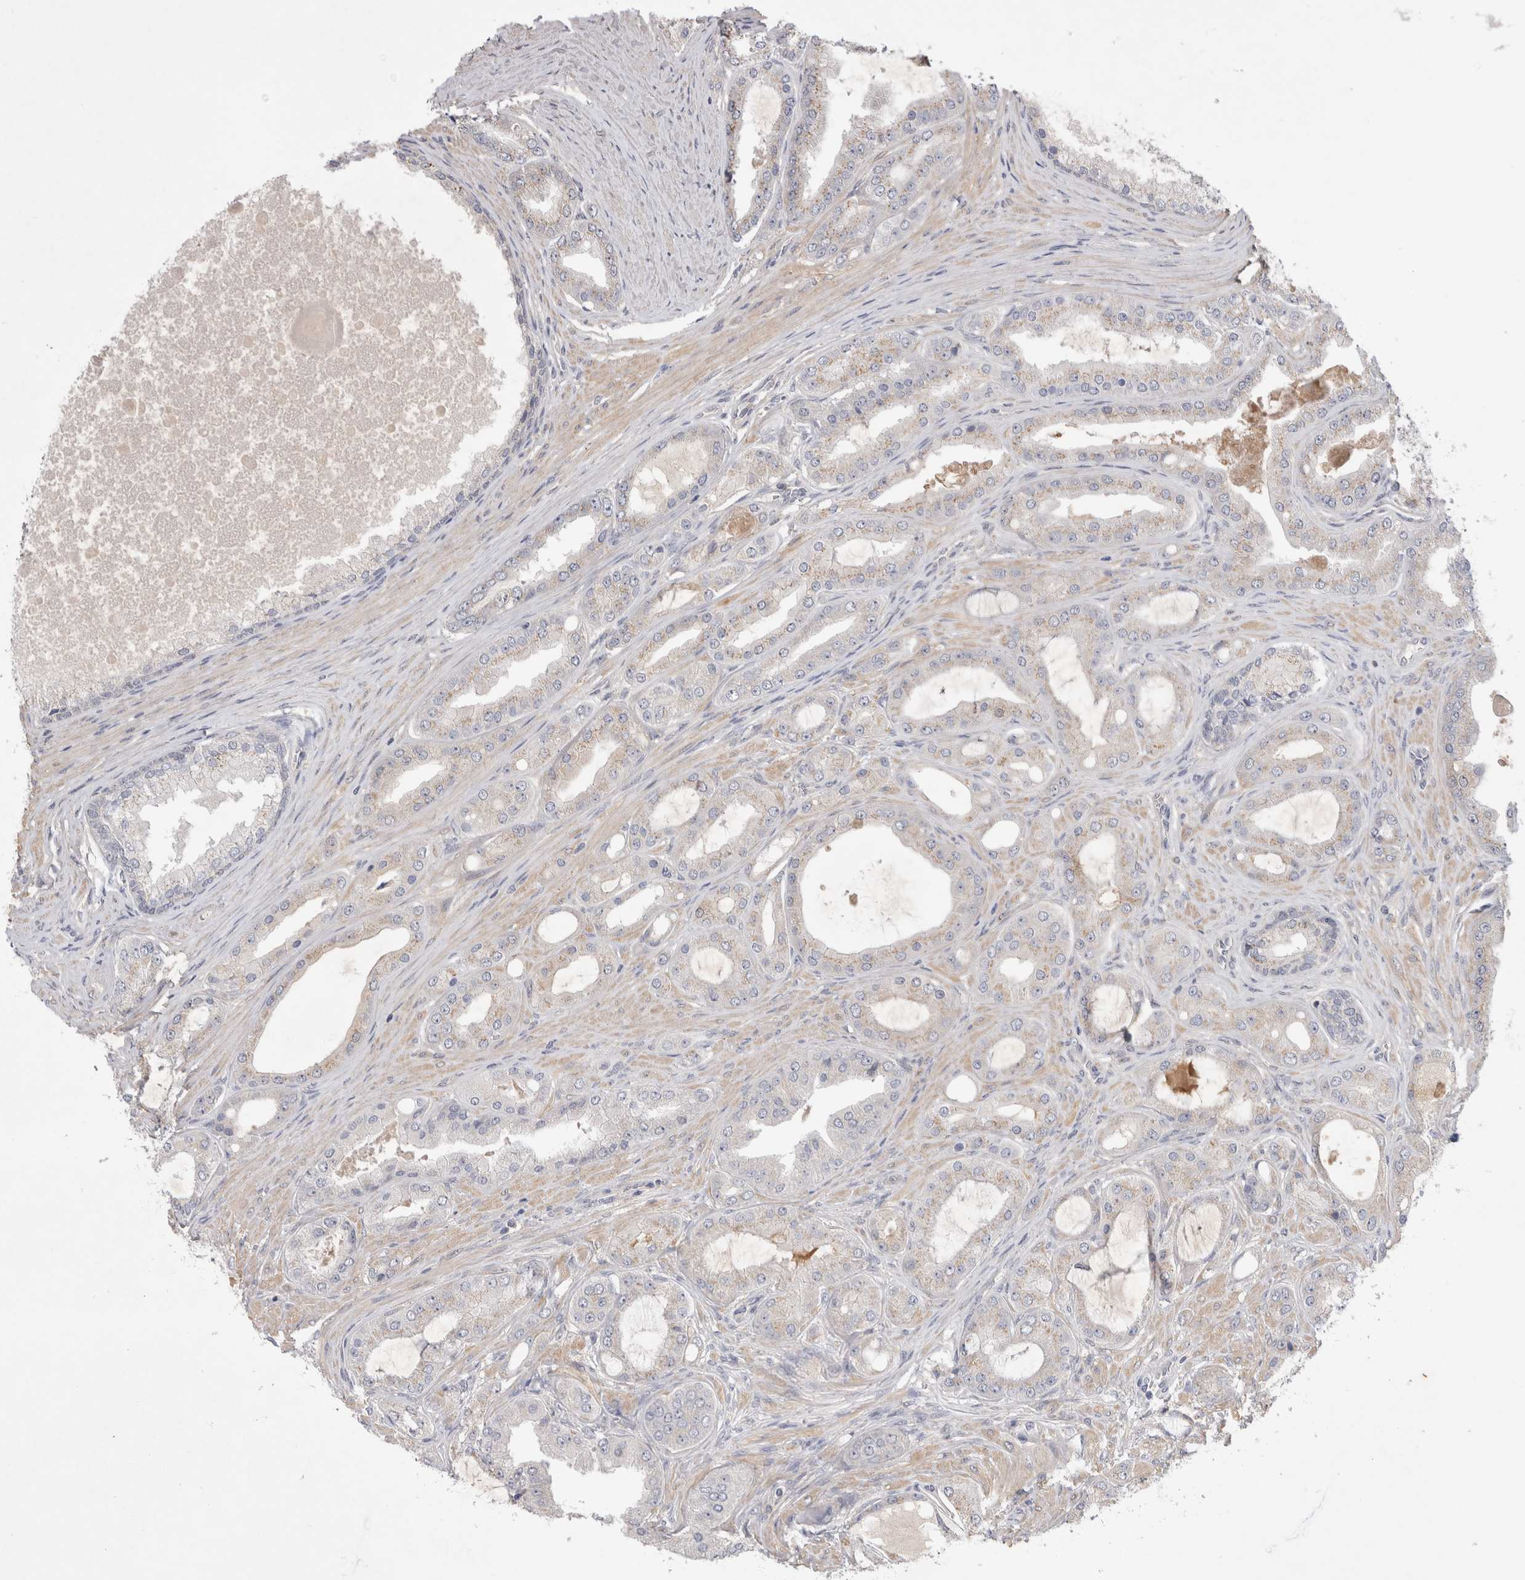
{"staining": {"intensity": "negative", "quantity": "none", "location": "none"}, "tissue": "prostate cancer", "cell_type": "Tumor cells", "image_type": "cancer", "snomed": [{"axis": "morphology", "description": "Adenocarcinoma, High grade"}, {"axis": "topography", "description": "Prostate"}], "caption": "This is a micrograph of IHC staining of adenocarcinoma (high-grade) (prostate), which shows no positivity in tumor cells. (DAB (3,3'-diaminobenzidine) immunohistochemistry (IHC) visualized using brightfield microscopy, high magnification).", "gene": "SRD5A3", "patient": {"sex": "male", "age": 60}}